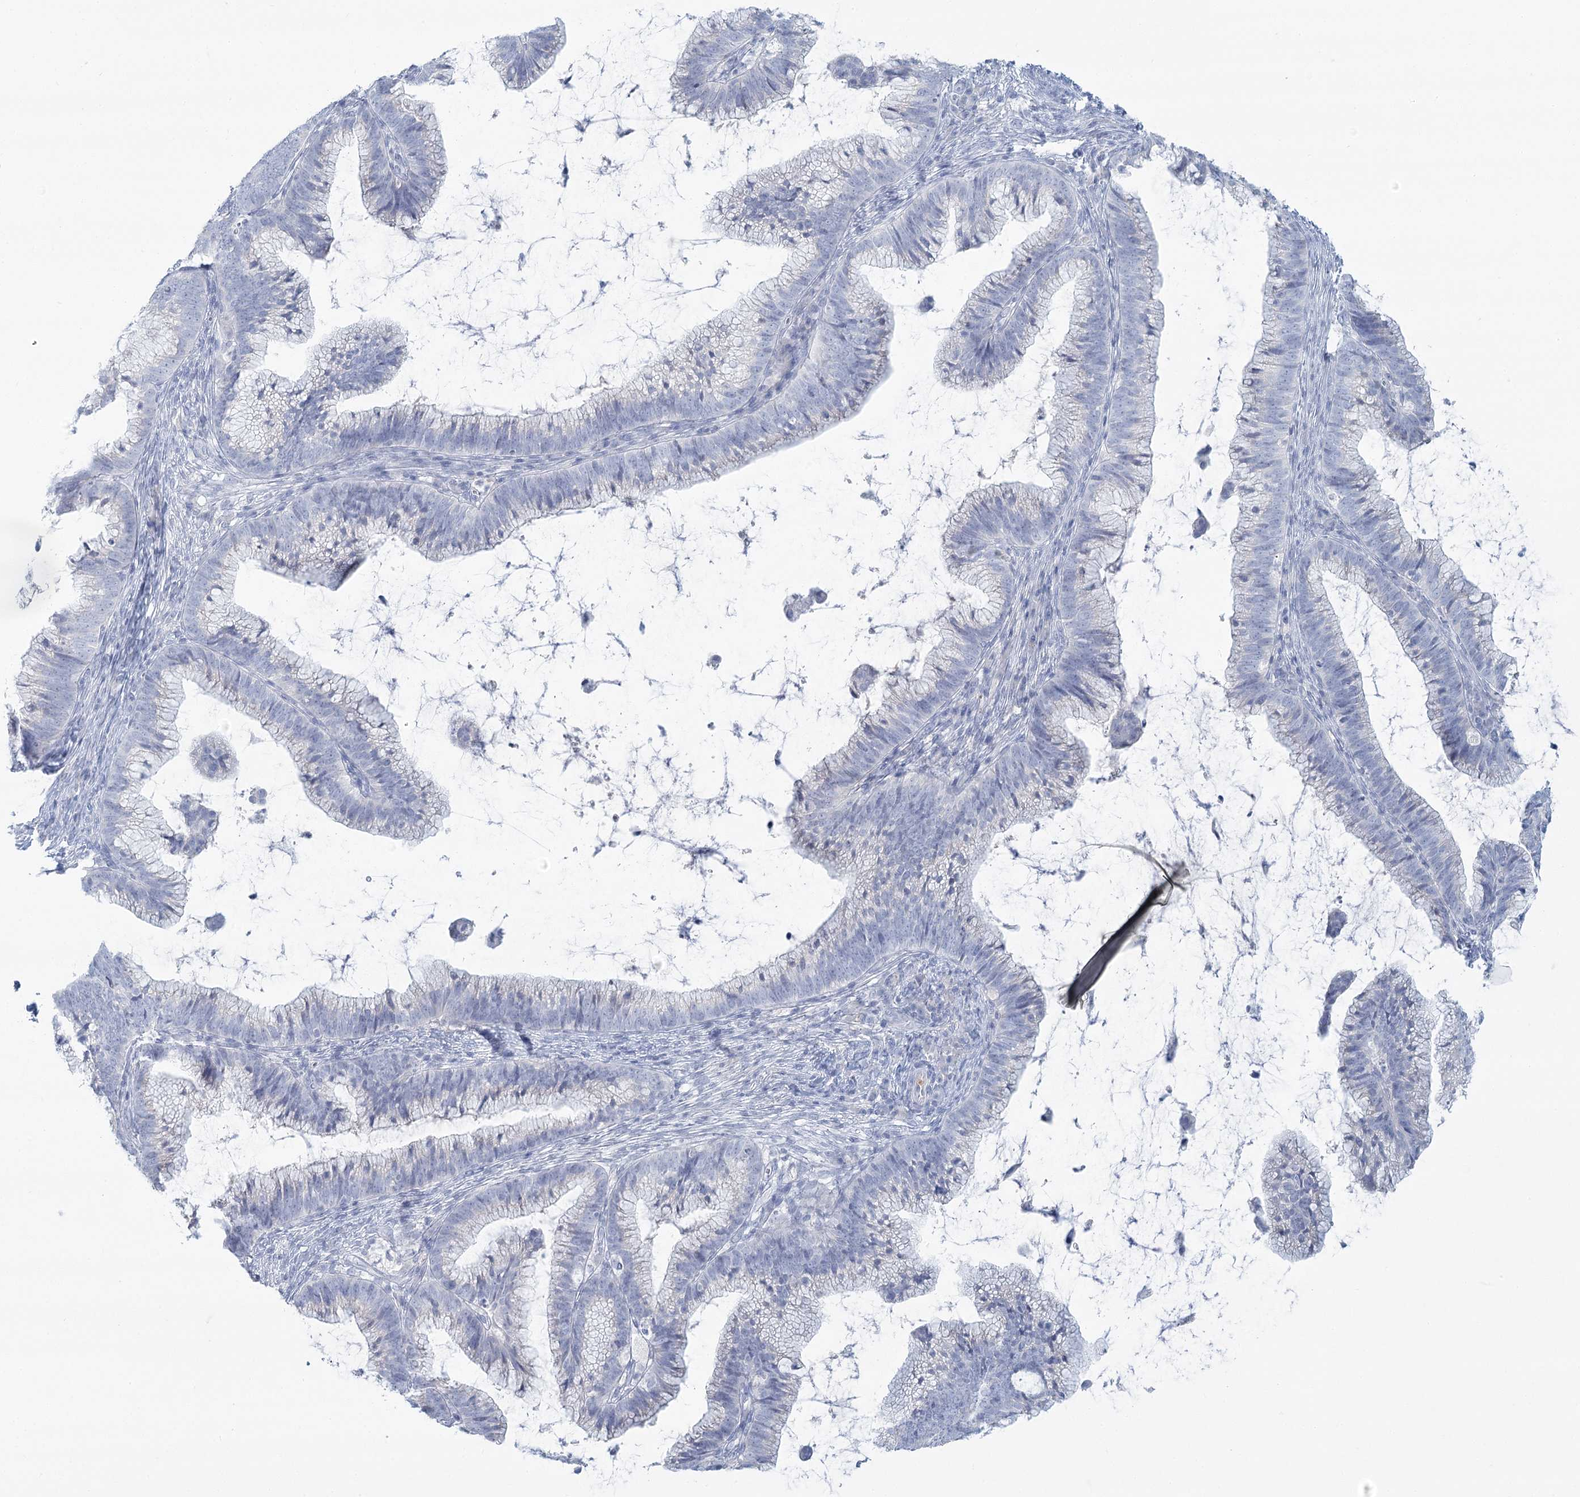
{"staining": {"intensity": "negative", "quantity": "none", "location": "none"}, "tissue": "cervical cancer", "cell_type": "Tumor cells", "image_type": "cancer", "snomed": [{"axis": "morphology", "description": "Adenocarcinoma, NOS"}, {"axis": "topography", "description": "Cervix"}], "caption": "An IHC histopathology image of adenocarcinoma (cervical) is shown. There is no staining in tumor cells of adenocarcinoma (cervical). (Stains: DAB (3,3'-diaminobenzidine) IHC with hematoxylin counter stain, Microscopy: brightfield microscopy at high magnification).", "gene": "DMGDH", "patient": {"sex": "female", "age": 36}}